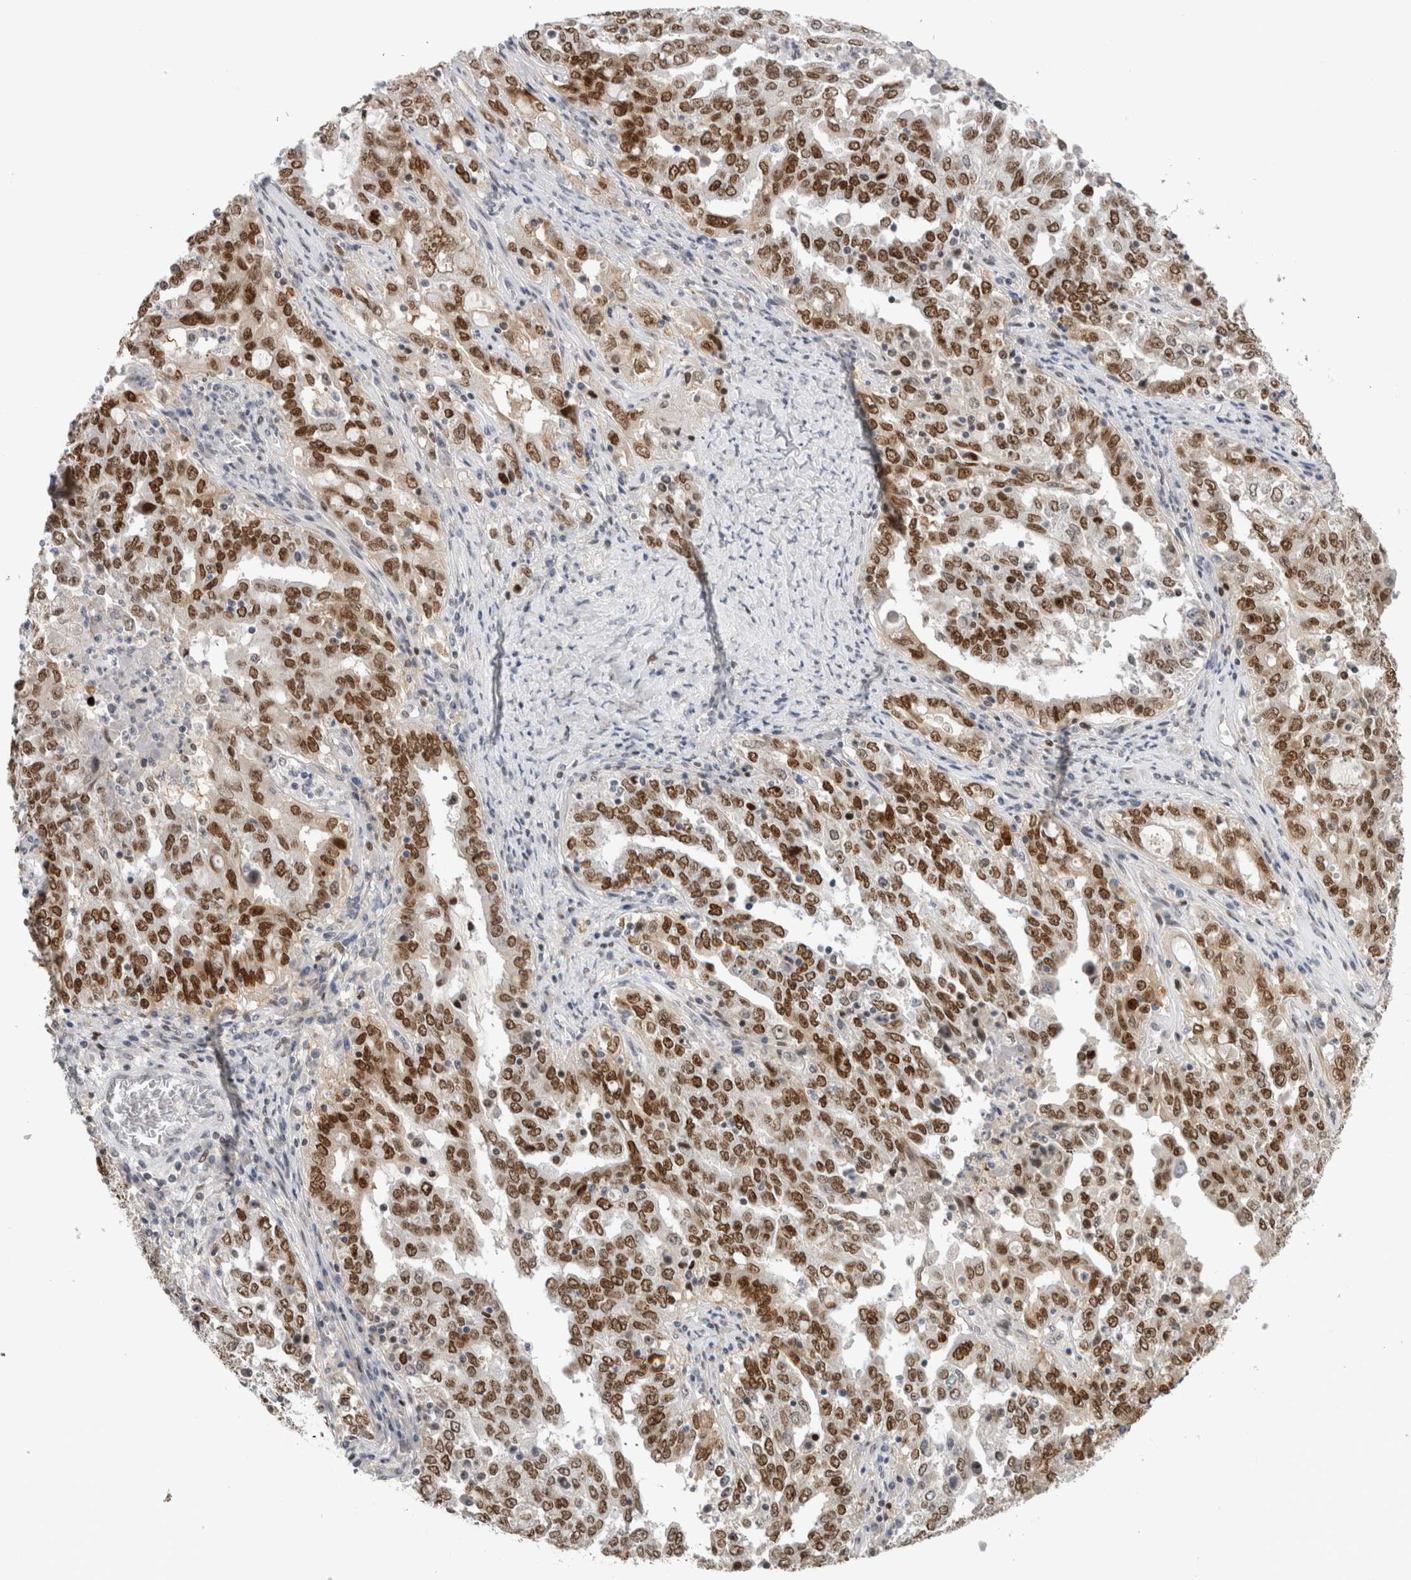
{"staining": {"intensity": "moderate", "quantity": ">75%", "location": "nuclear"}, "tissue": "ovarian cancer", "cell_type": "Tumor cells", "image_type": "cancer", "snomed": [{"axis": "morphology", "description": "Carcinoma, endometroid"}, {"axis": "topography", "description": "Ovary"}], "caption": "Immunohistochemical staining of endometroid carcinoma (ovarian) displays moderate nuclear protein positivity in about >75% of tumor cells. The protein is shown in brown color, while the nuclei are stained blue.", "gene": "ZNF521", "patient": {"sex": "female", "age": 62}}